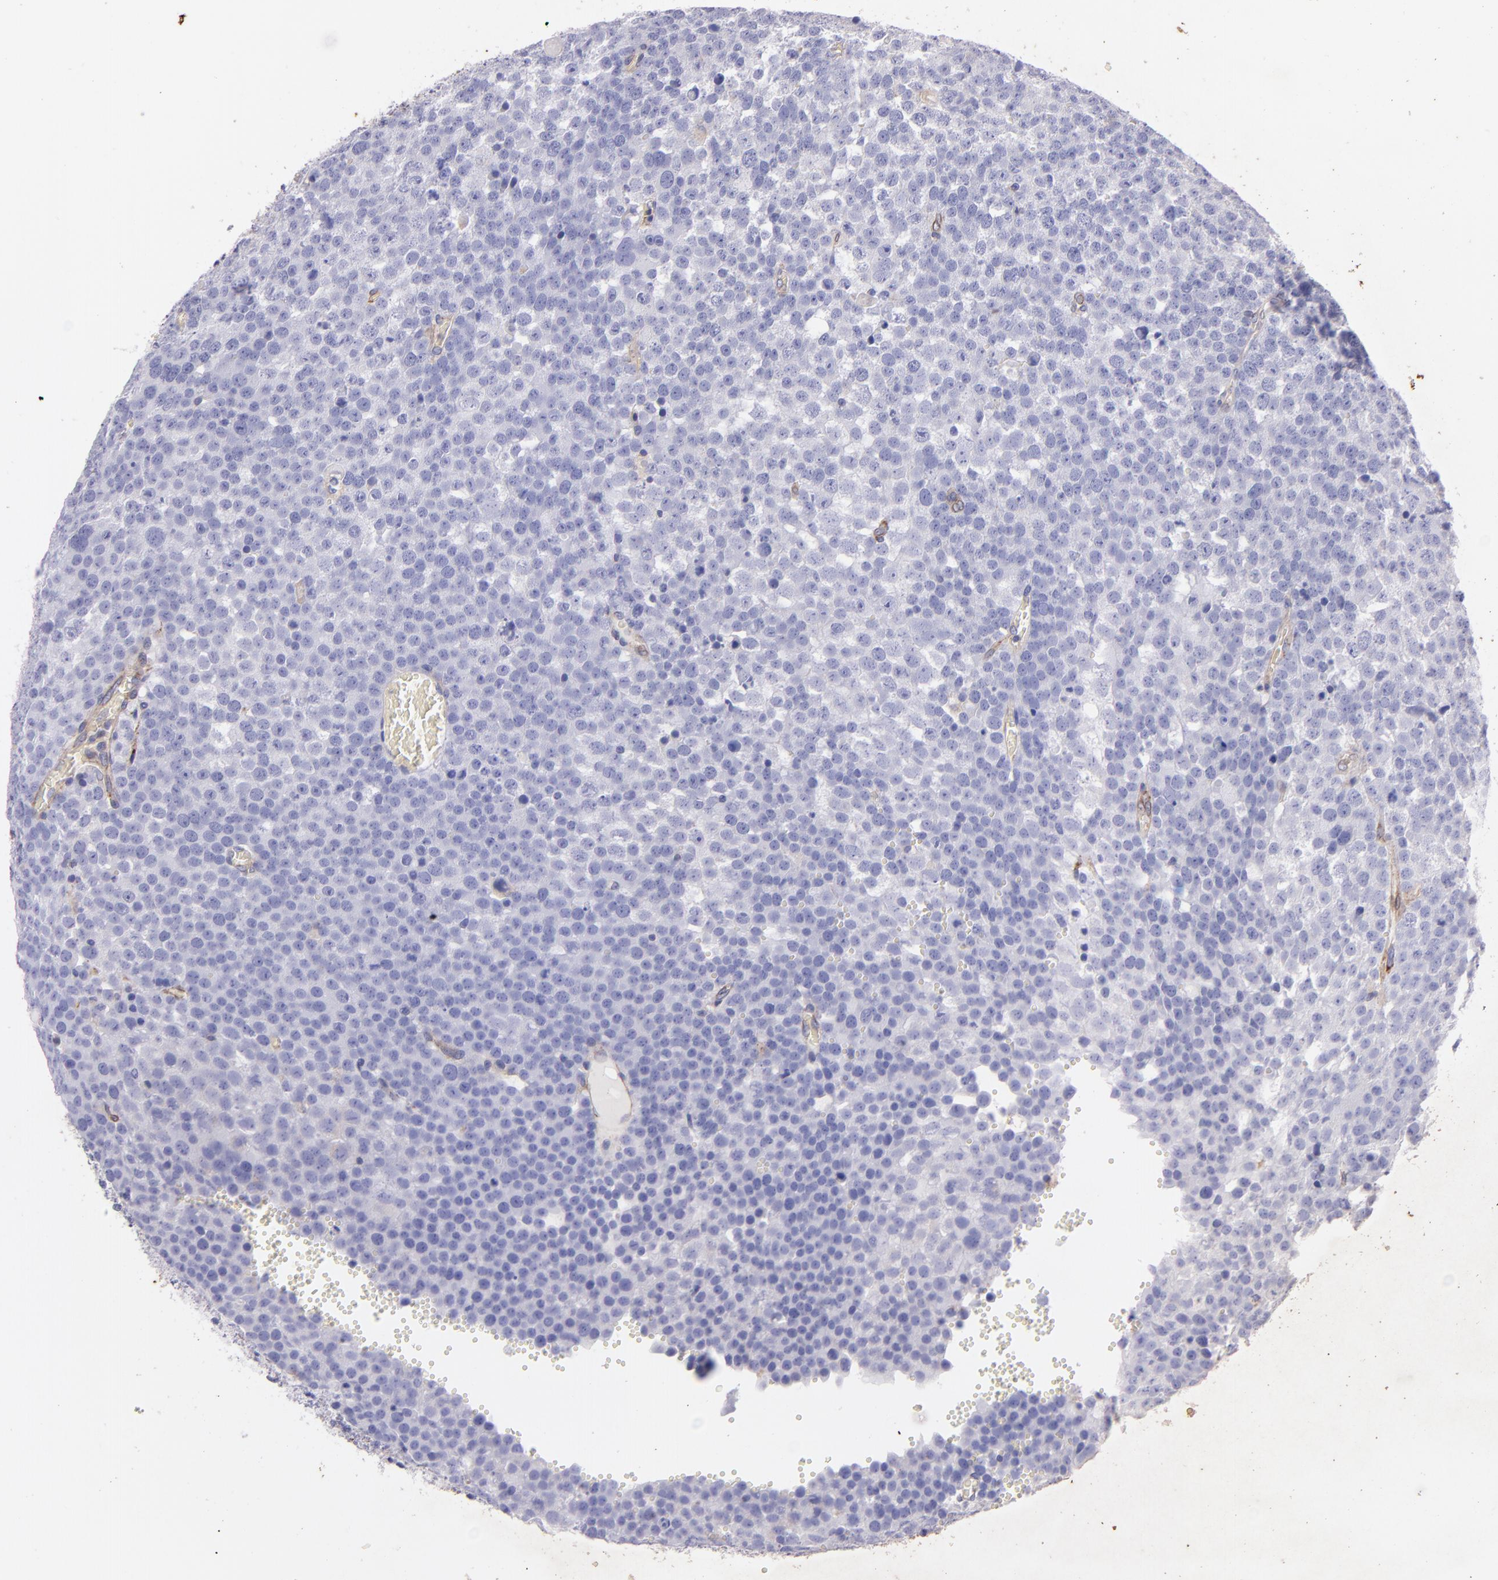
{"staining": {"intensity": "negative", "quantity": "none", "location": "none"}, "tissue": "testis cancer", "cell_type": "Tumor cells", "image_type": "cancer", "snomed": [{"axis": "morphology", "description": "Seminoma, NOS"}, {"axis": "topography", "description": "Testis"}], "caption": "This is a histopathology image of immunohistochemistry (IHC) staining of testis seminoma, which shows no staining in tumor cells.", "gene": "RET", "patient": {"sex": "male", "age": 71}}